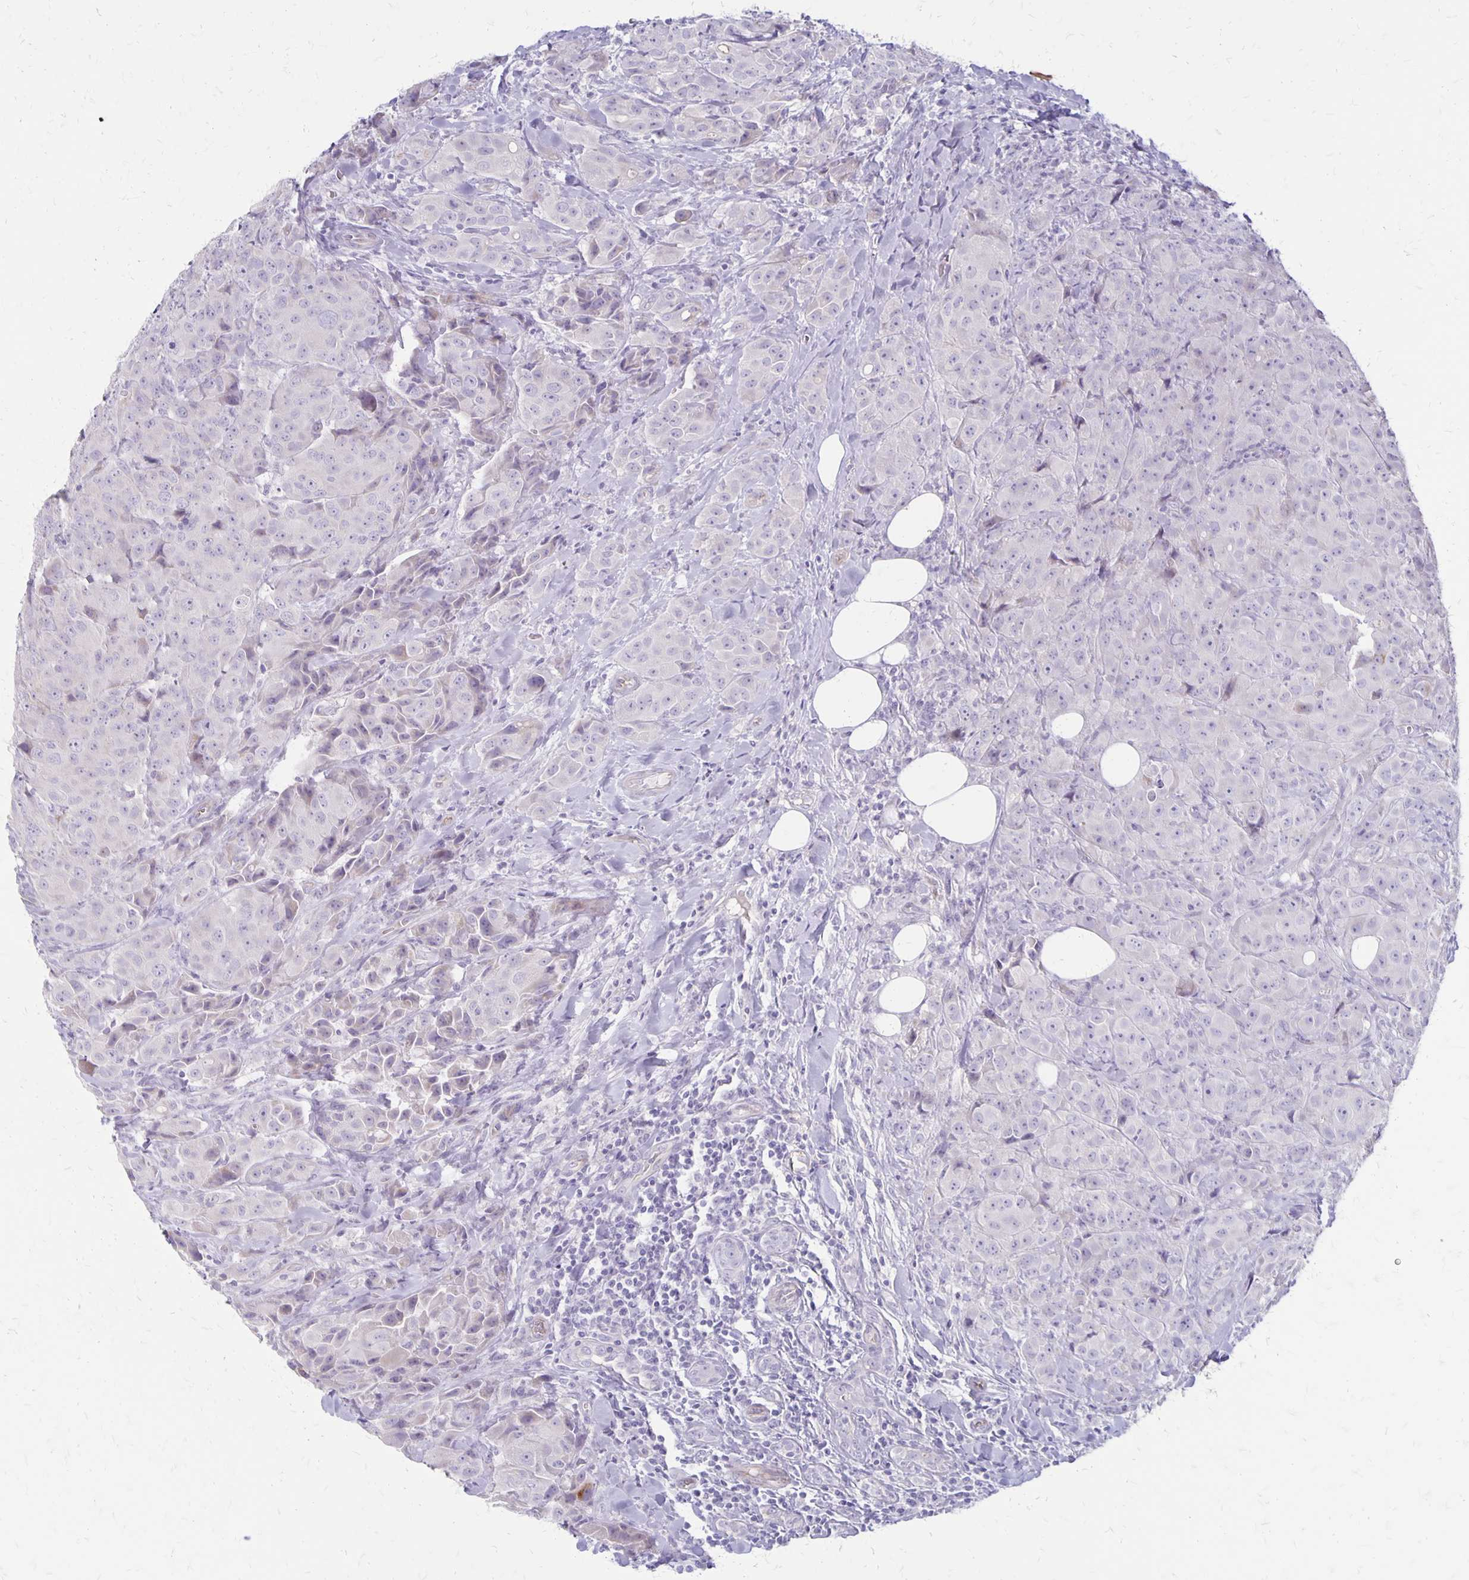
{"staining": {"intensity": "negative", "quantity": "none", "location": "none"}, "tissue": "breast cancer", "cell_type": "Tumor cells", "image_type": "cancer", "snomed": [{"axis": "morphology", "description": "Normal tissue, NOS"}, {"axis": "morphology", "description": "Duct carcinoma"}, {"axis": "topography", "description": "Breast"}], "caption": "A photomicrograph of intraductal carcinoma (breast) stained for a protein reveals no brown staining in tumor cells. Nuclei are stained in blue.", "gene": "HOMER1", "patient": {"sex": "female", "age": 43}}